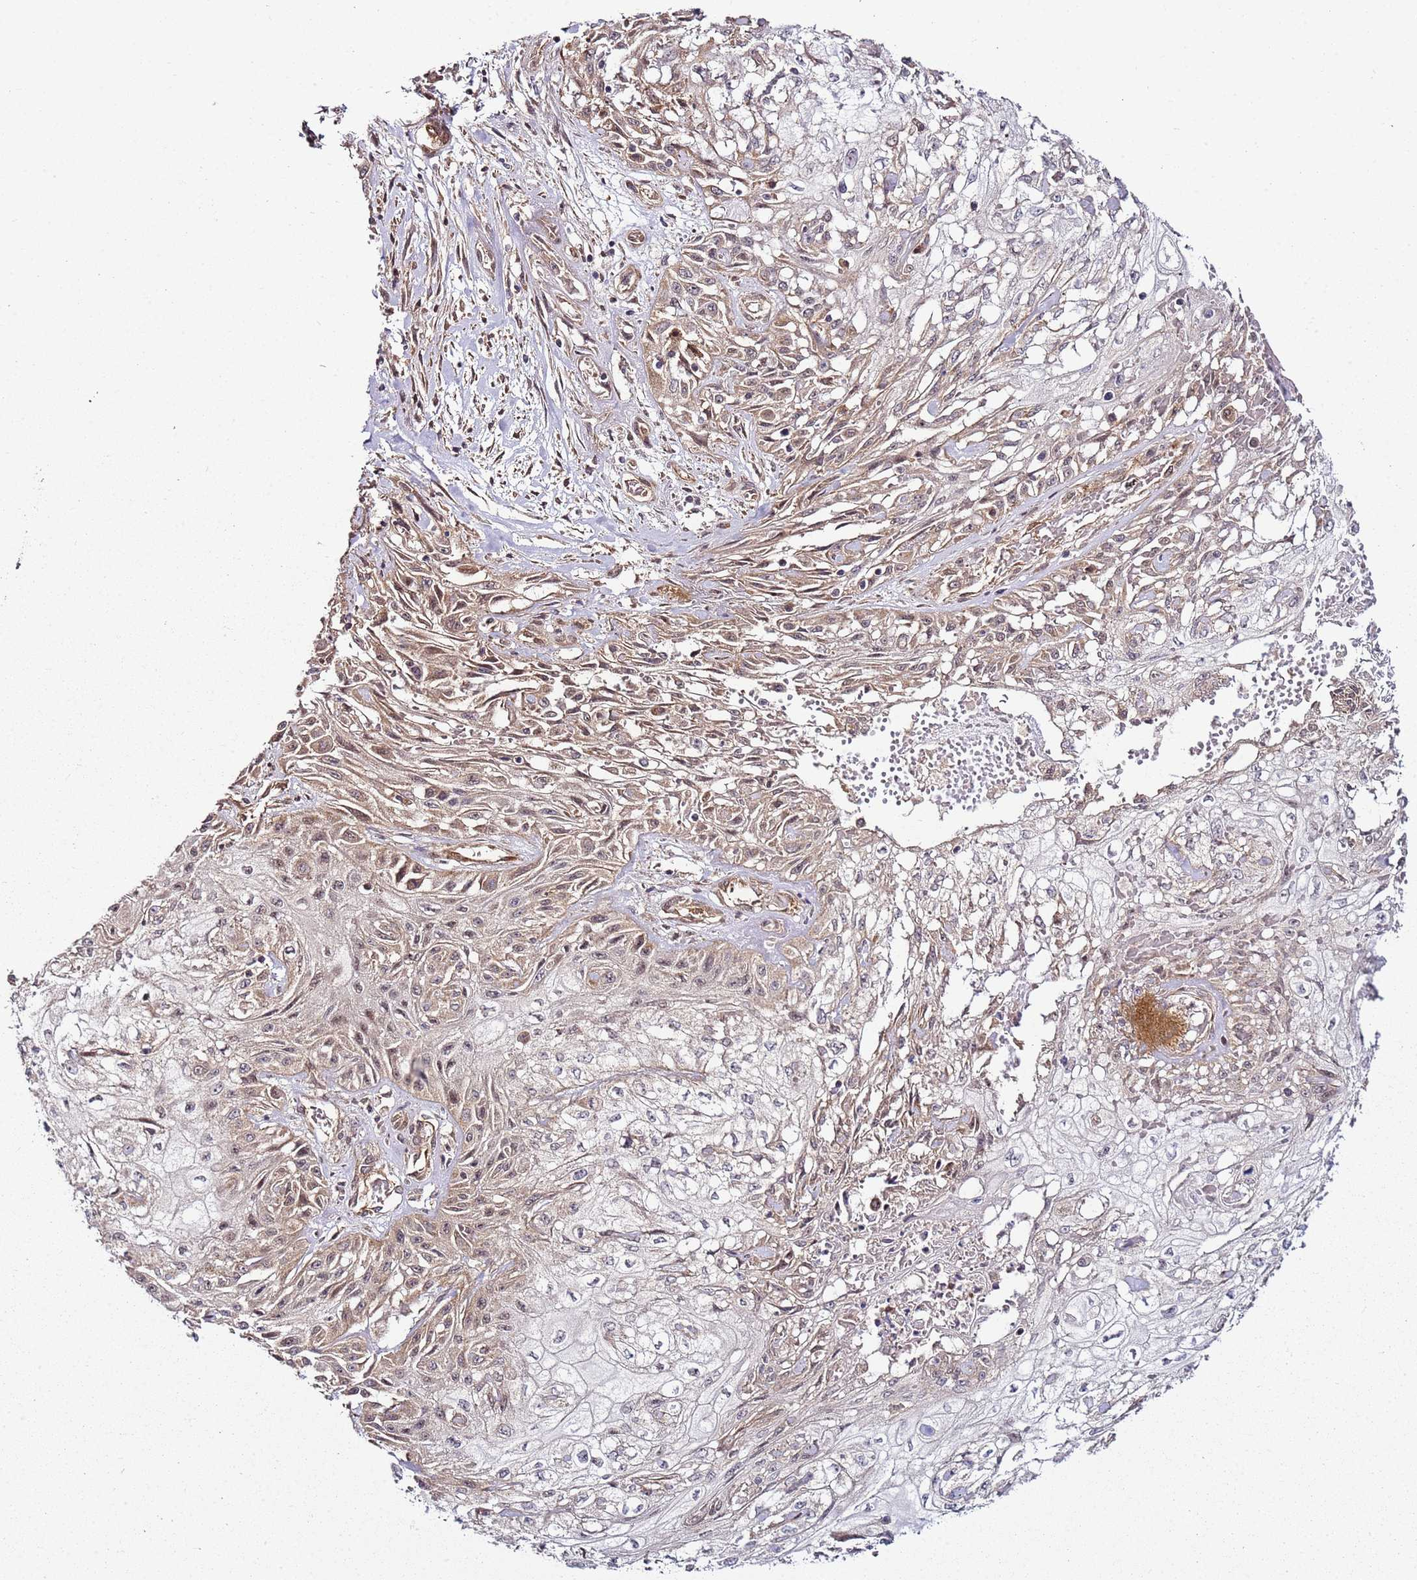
{"staining": {"intensity": "weak", "quantity": ">75%", "location": "cytoplasmic/membranous,nuclear"}, "tissue": "skin cancer", "cell_type": "Tumor cells", "image_type": "cancer", "snomed": [{"axis": "morphology", "description": "Squamous cell carcinoma, NOS"}, {"axis": "morphology", "description": "Squamous cell carcinoma, metastatic, NOS"}, {"axis": "topography", "description": "Skin"}, {"axis": "topography", "description": "Lymph node"}], "caption": "Skin cancer was stained to show a protein in brown. There is low levels of weak cytoplasmic/membranous and nuclear expression in approximately >75% of tumor cells.", "gene": "CCNYL1", "patient": {"sex": "male", "age": 75}}